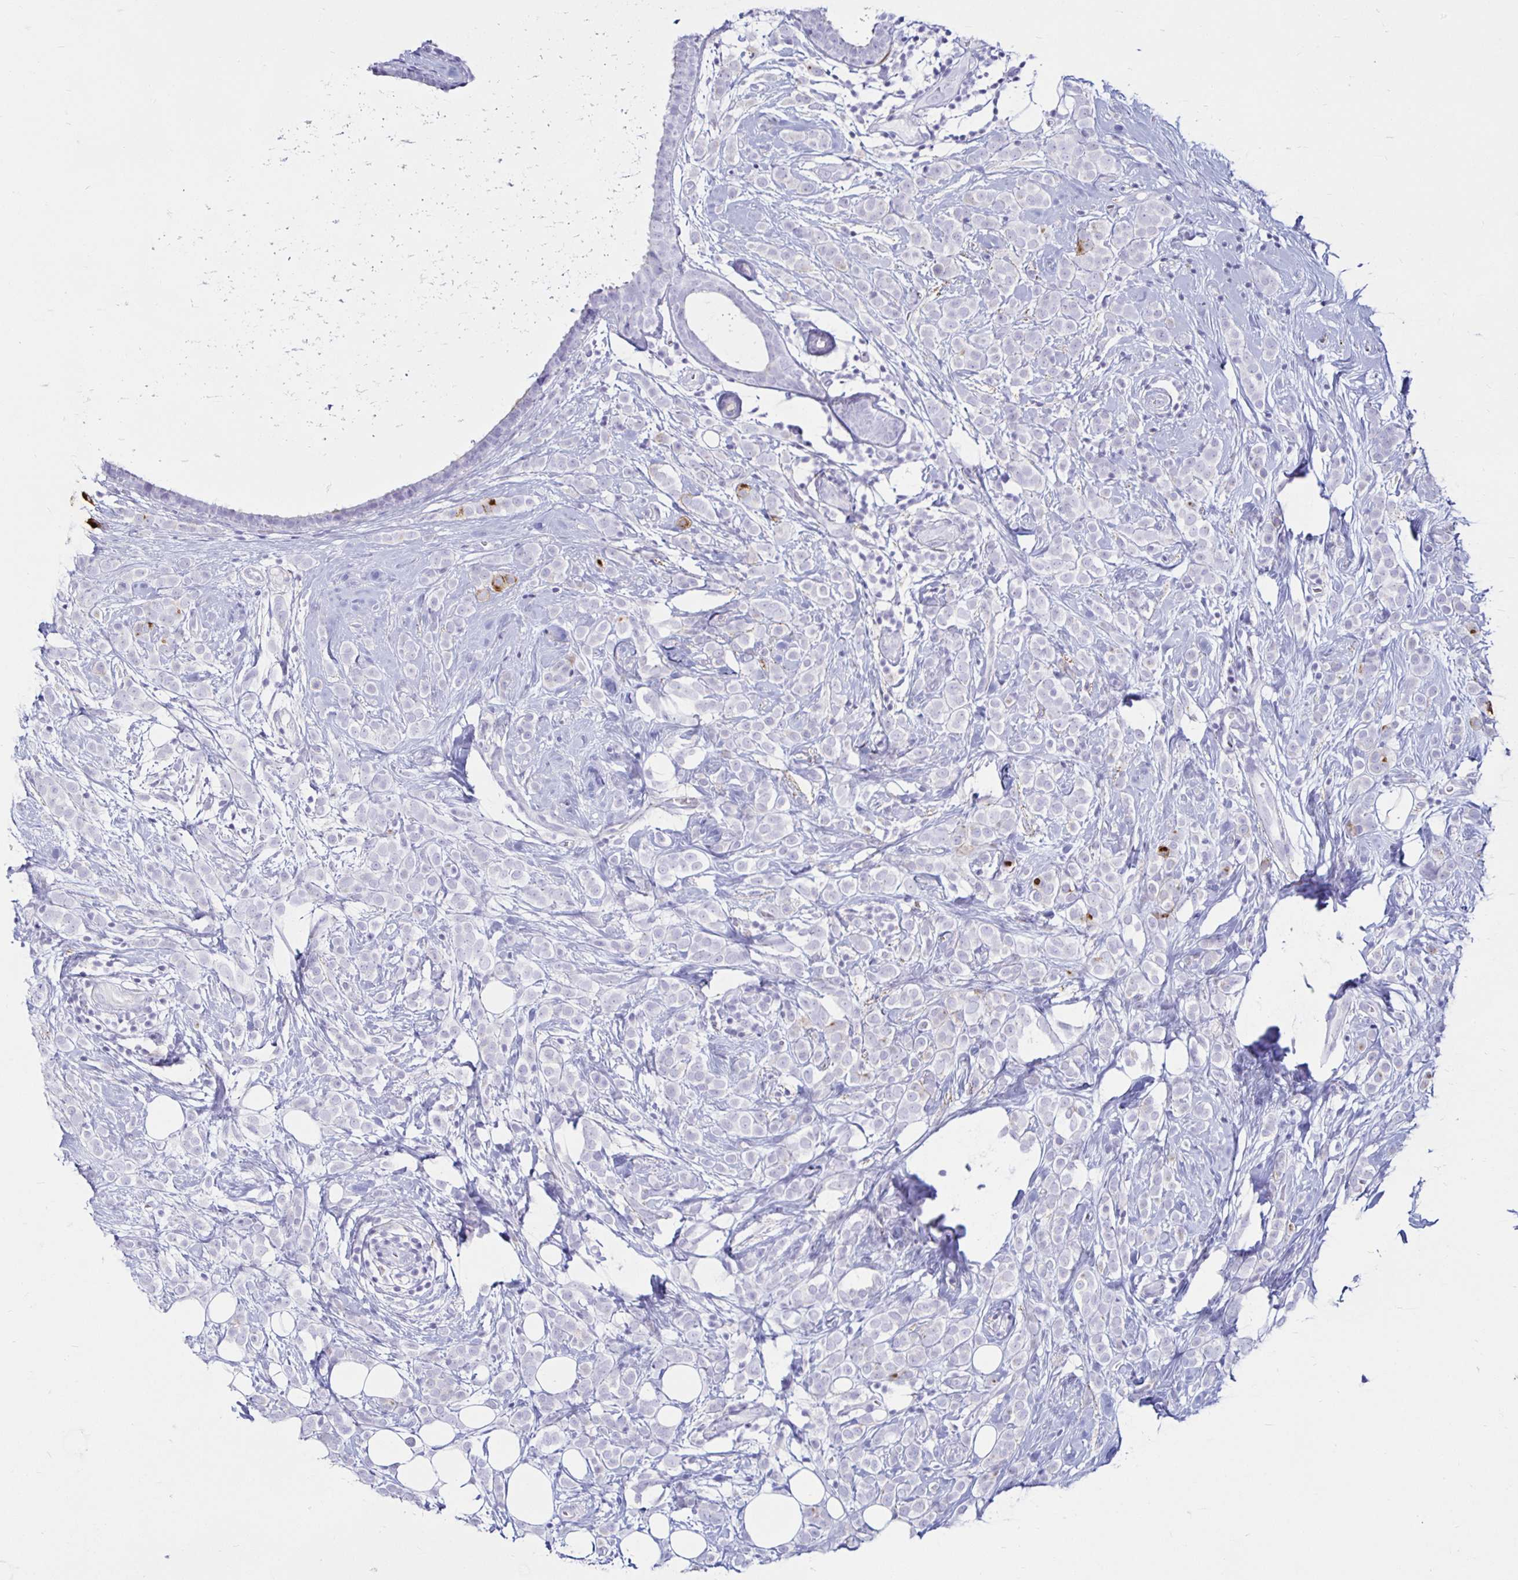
{"staining": {"intensity": "moderate", "quantity": "<25%", "location": "cytoplasmic/membranous"}, "tissue": "breast cancer", "cell_type": "Tumor cells", "image_type": "cancer", "snomed": [{"axis": "morphology", "description": "Lobular carcinoma"}, {"axis": "topography", "description": "Breast"}], "caption": "Lobular carcinoma (breast) stained for a protein (brown) shows moderate cytoplasmic/membranous positive positivity in approximately <25% of tumor cells.", "gene": "TIMP1", "patient": {"sex": "female", "age": 49}}